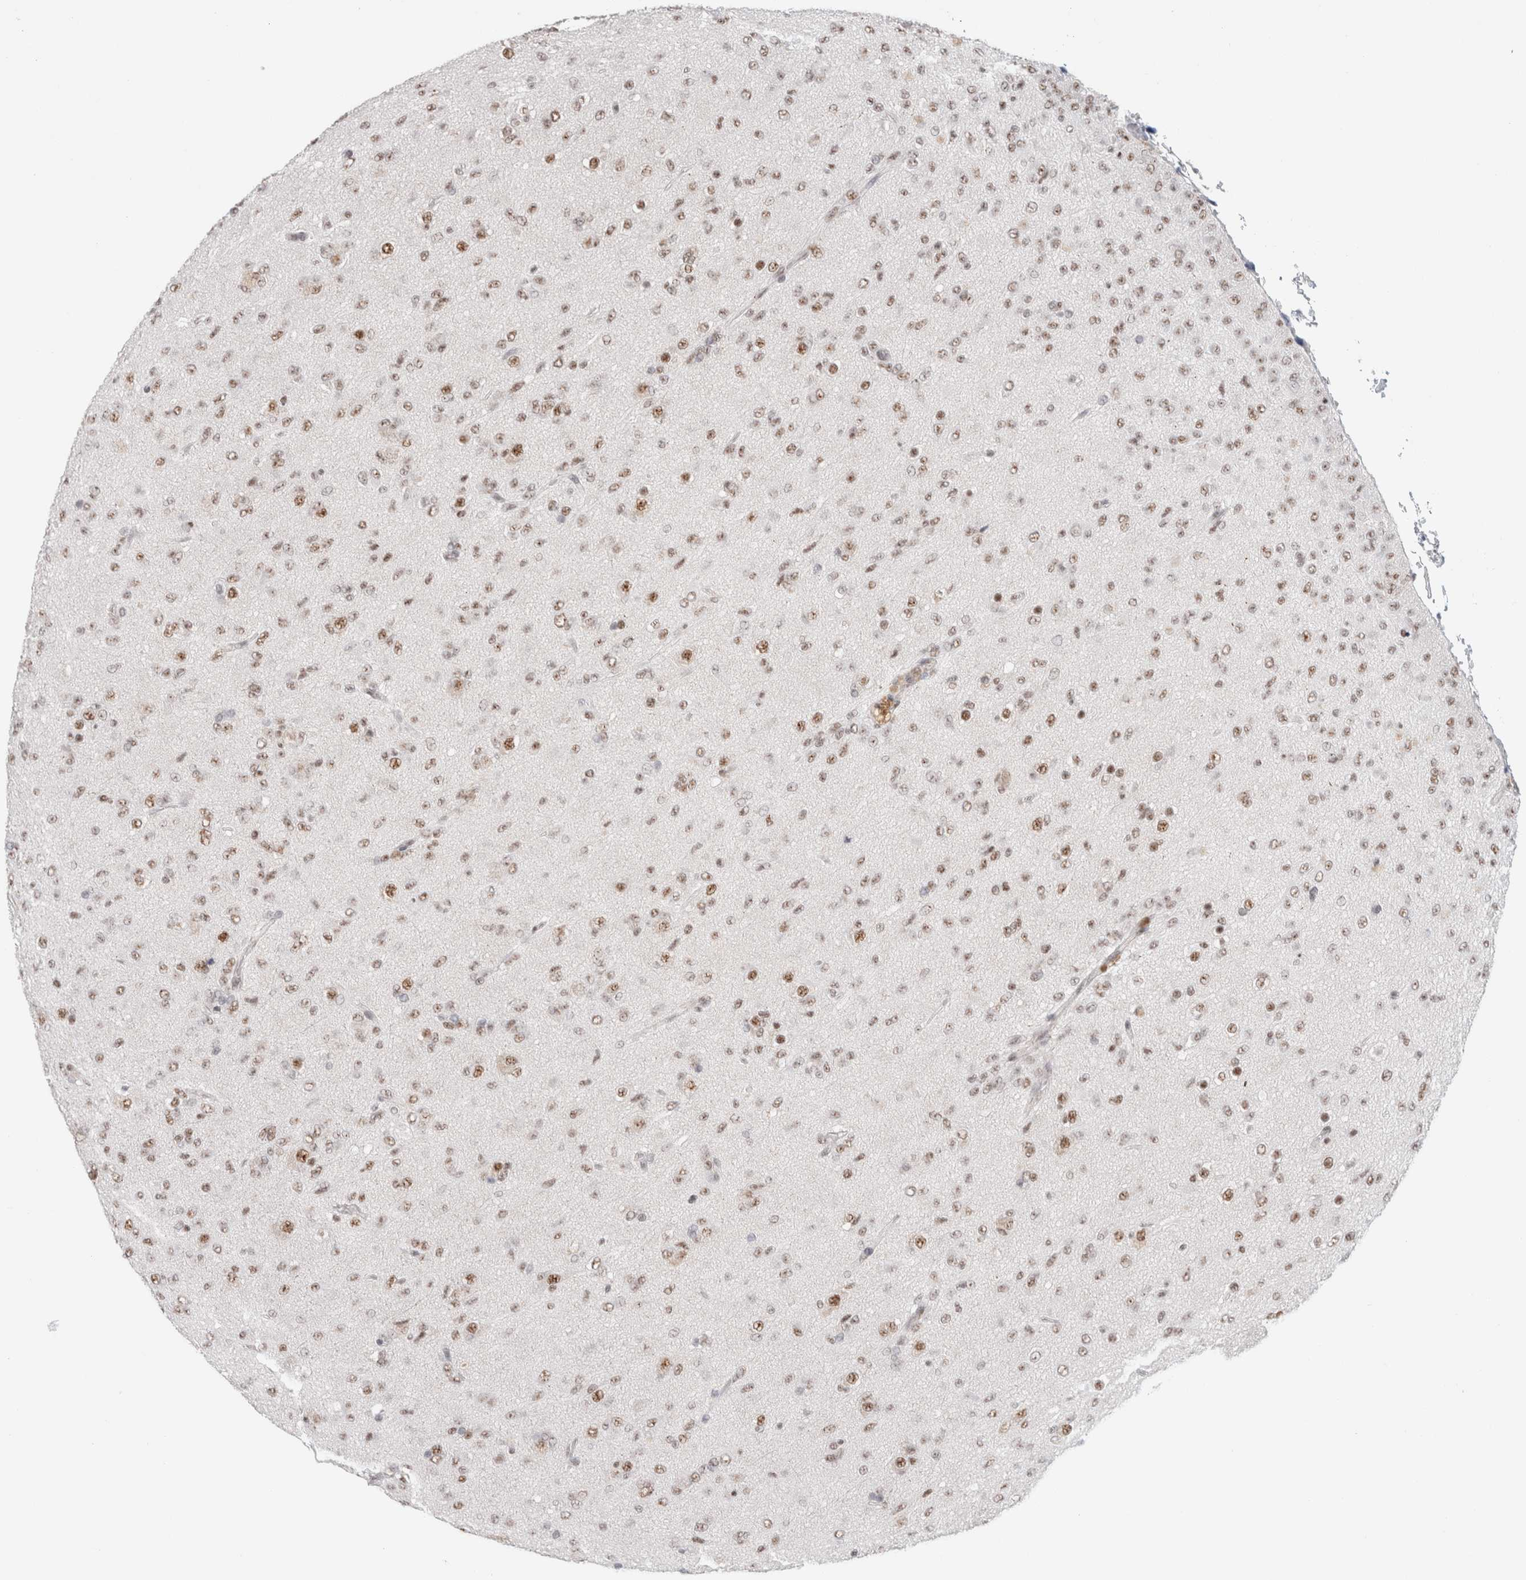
{"staining": {"intensity": "moderate", "quantity": ">75%", "location": "nuclear"}, "tissue": "glioma", "cell_type": "Tumor cells", "image_type": "cancer", "snomed": [{"axis": "morphology", "description": "Glioma, malignant, Low grade"}, {"axis": "topography", "description": "Brain"}], "caption": "Glioma stained with DAB (3,3'-diaminobenzidine) IHC reveals medium levels of moderate nuclear positivity in approximately >75% of tumor cells.", "gene": "TRMT12", "patient": {"sex": "male", "age": 65}}